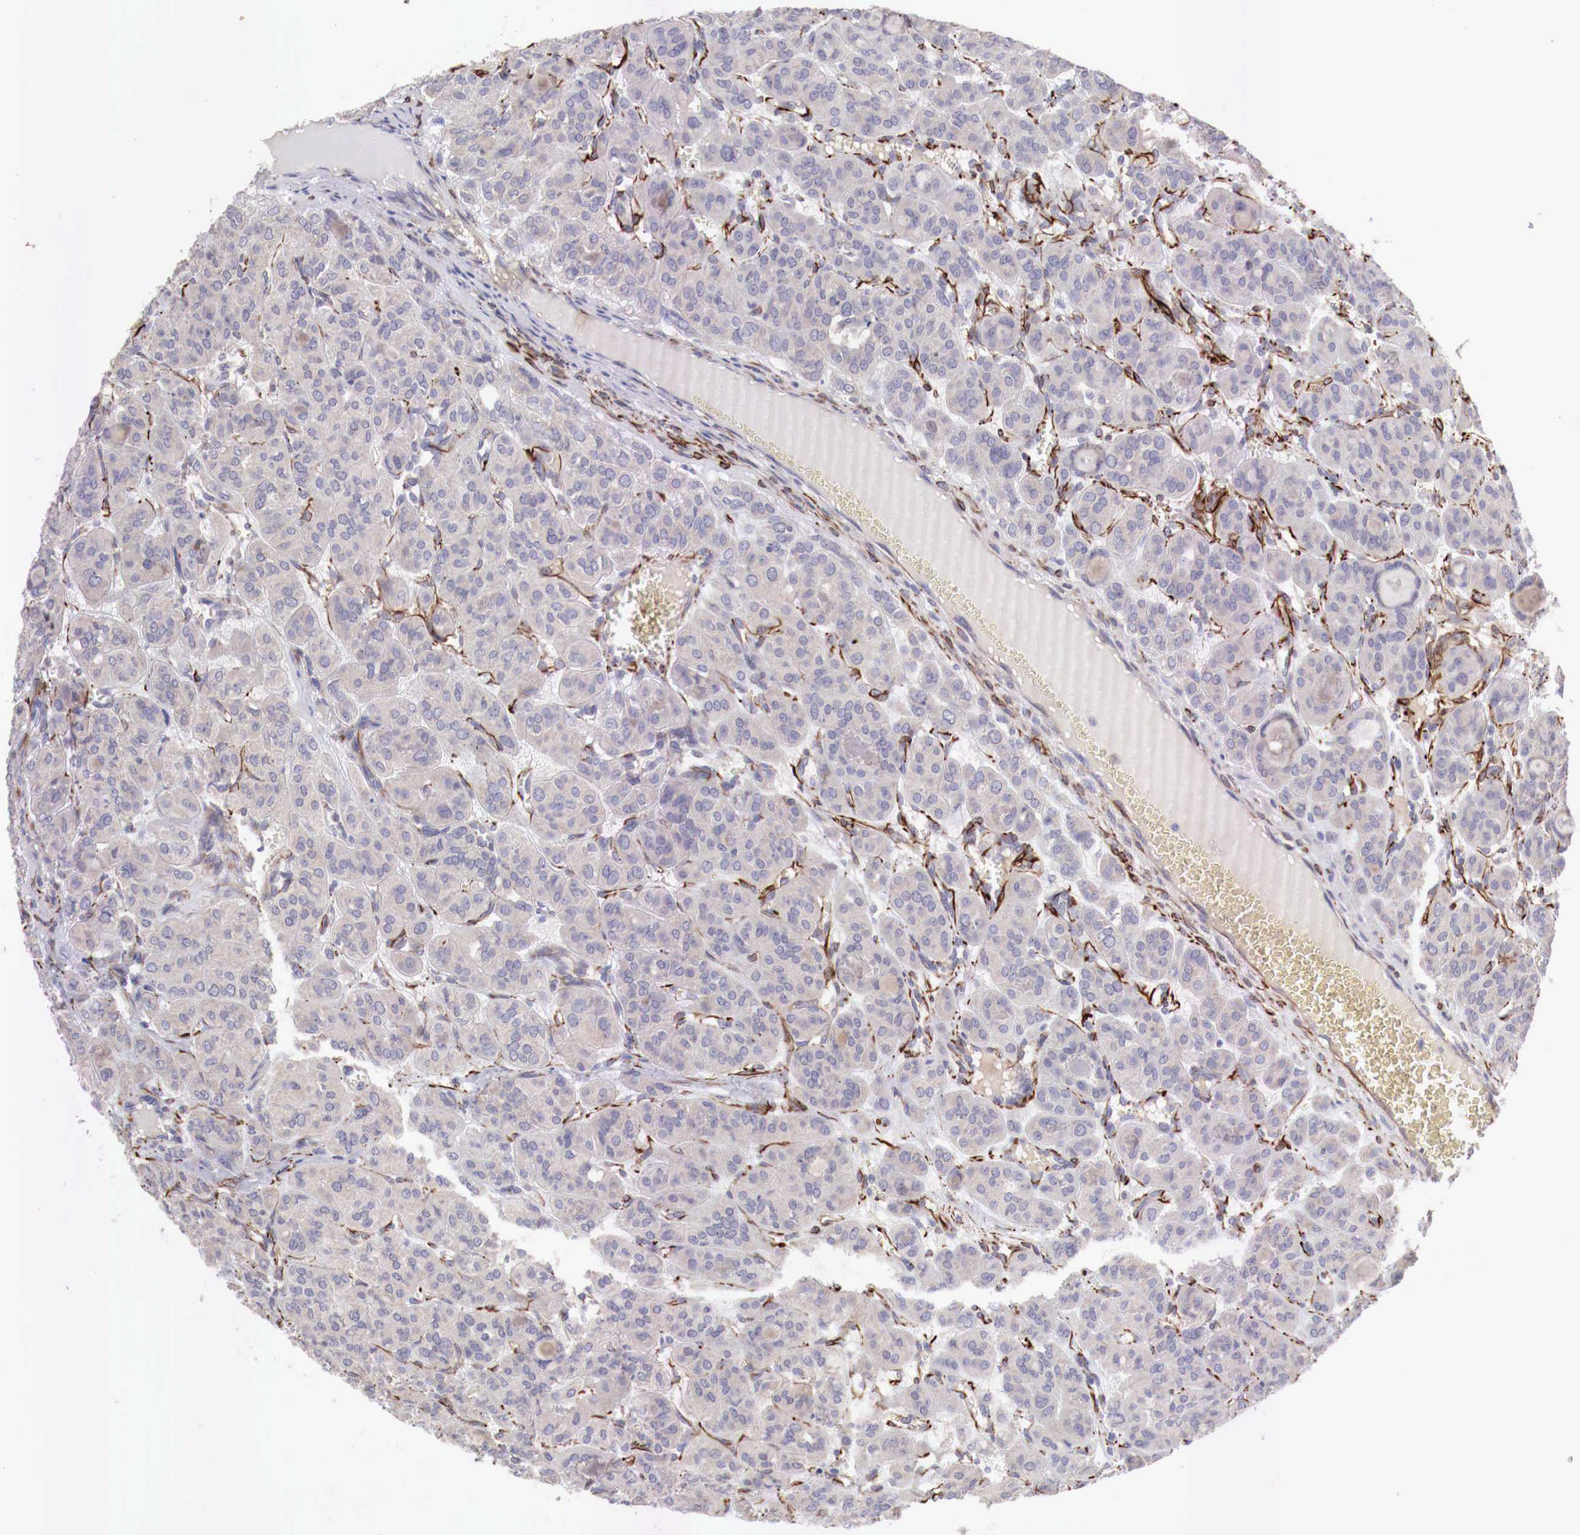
{"staining": {"intensity": "negative", "quantity": "none", "location": "none"}, "tissue": "thyroid cancer", "cell_type": "Tumor cells", "image_type": "cancer", "snomed": [{"axis": "morphology", "description": "Follicular adenoma carcinoma, NOS"}, {"axis": "topography", "description": "Thyroid gland"}], "caption": "The histopathology image shows no staining of tumor cells in thyroid cancer (follicular adenoma carcinoma).", "gene": "WT1", "patient": {"sex": "female", "age": 71}}